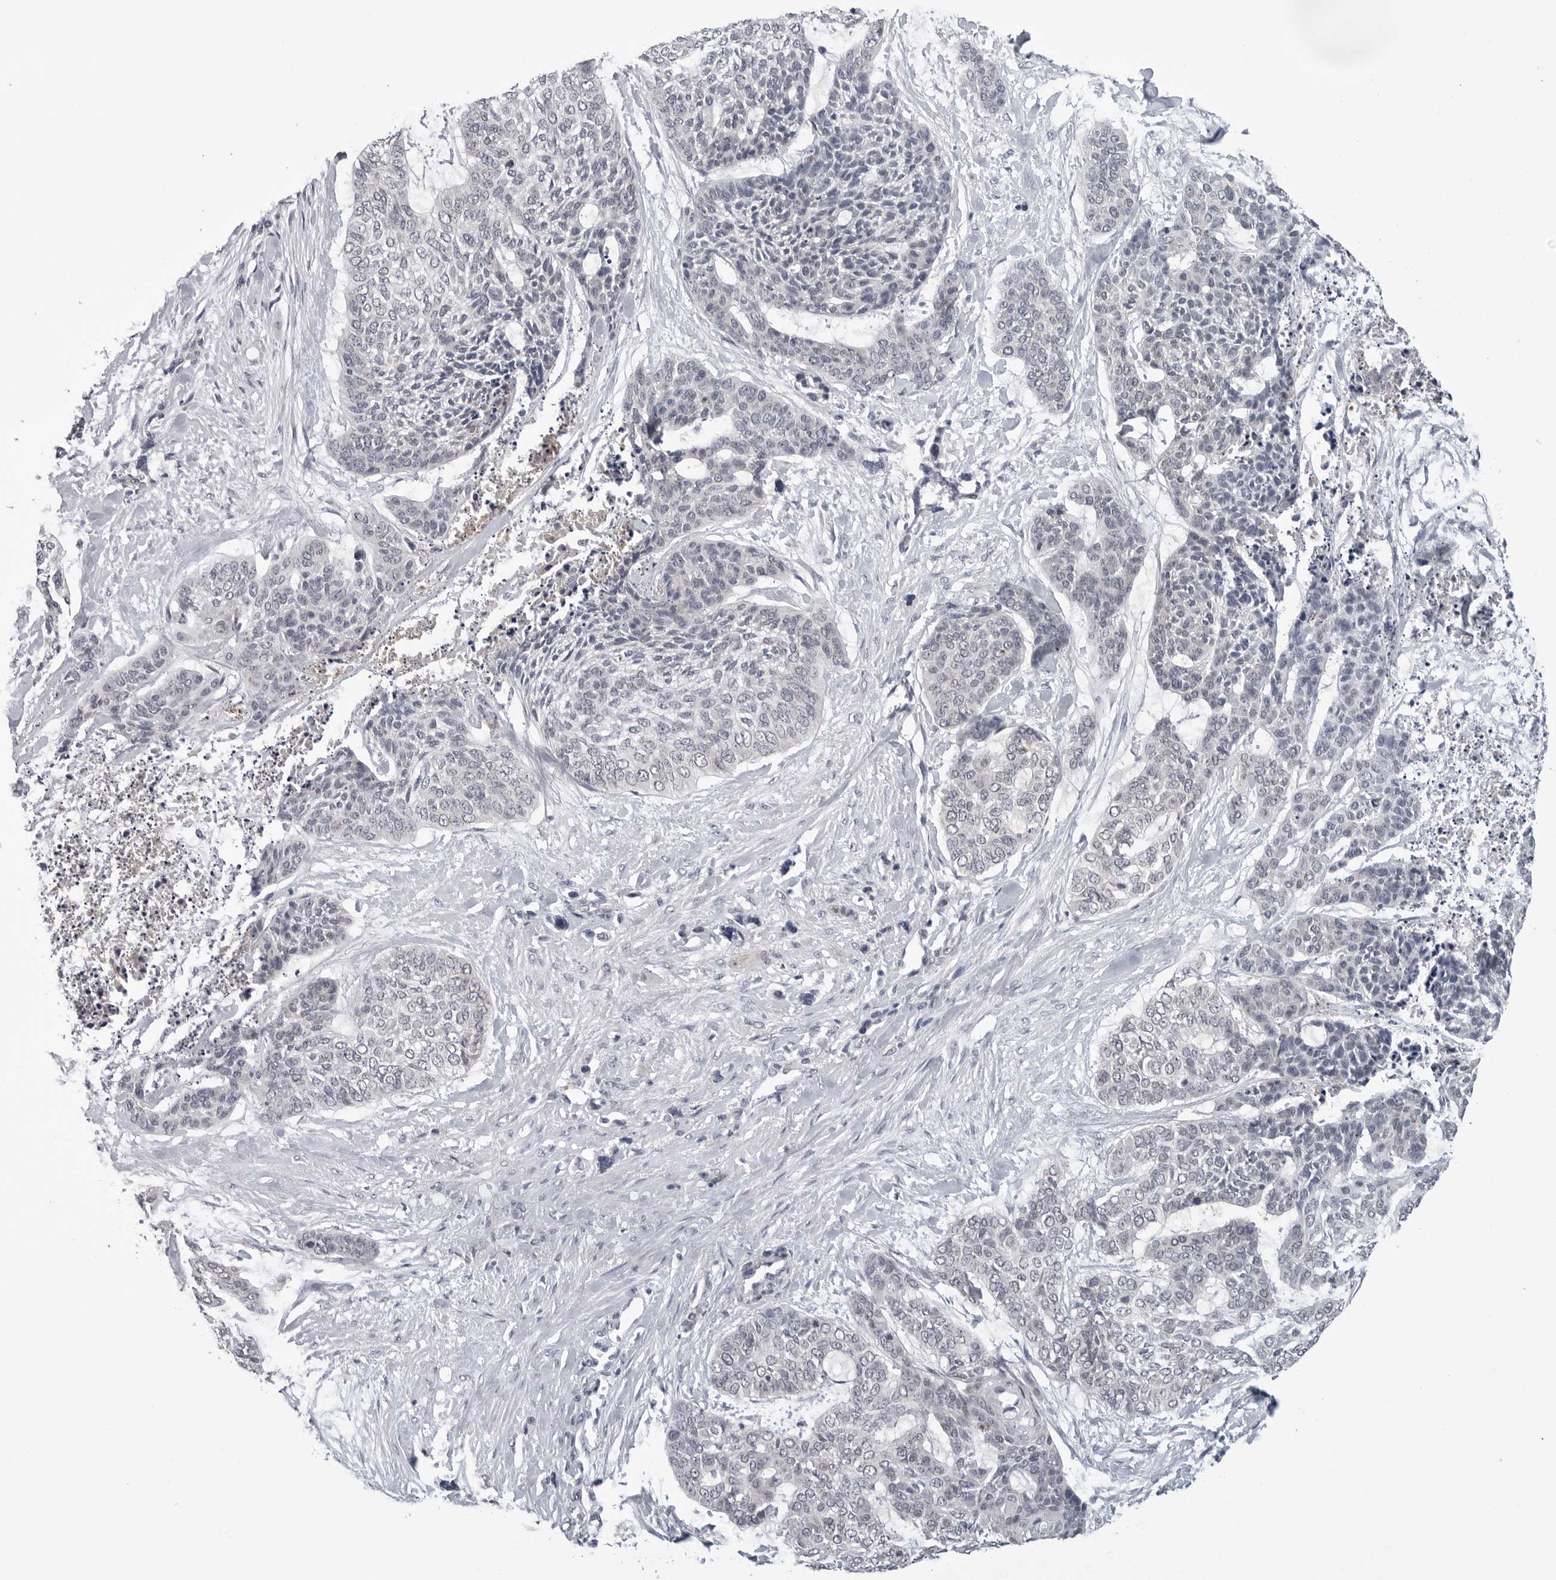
{"staining": {"intensity": "negative", "quantity": "none", "location": "none"}, "tissue": "skin cancer", "cell_type": "Tumor cells", "image_type": "cancer", "snomed": [{"axis": "morphology", "description": "Basal cell carcinoma"}, {"axis": "topography", "description": "Skin"}], "caption": "IHC of human skin cancer demonstrates no expression in tumor cells.", "gene": "CDK20", "patient": {"sex": "female", "age": 64}}